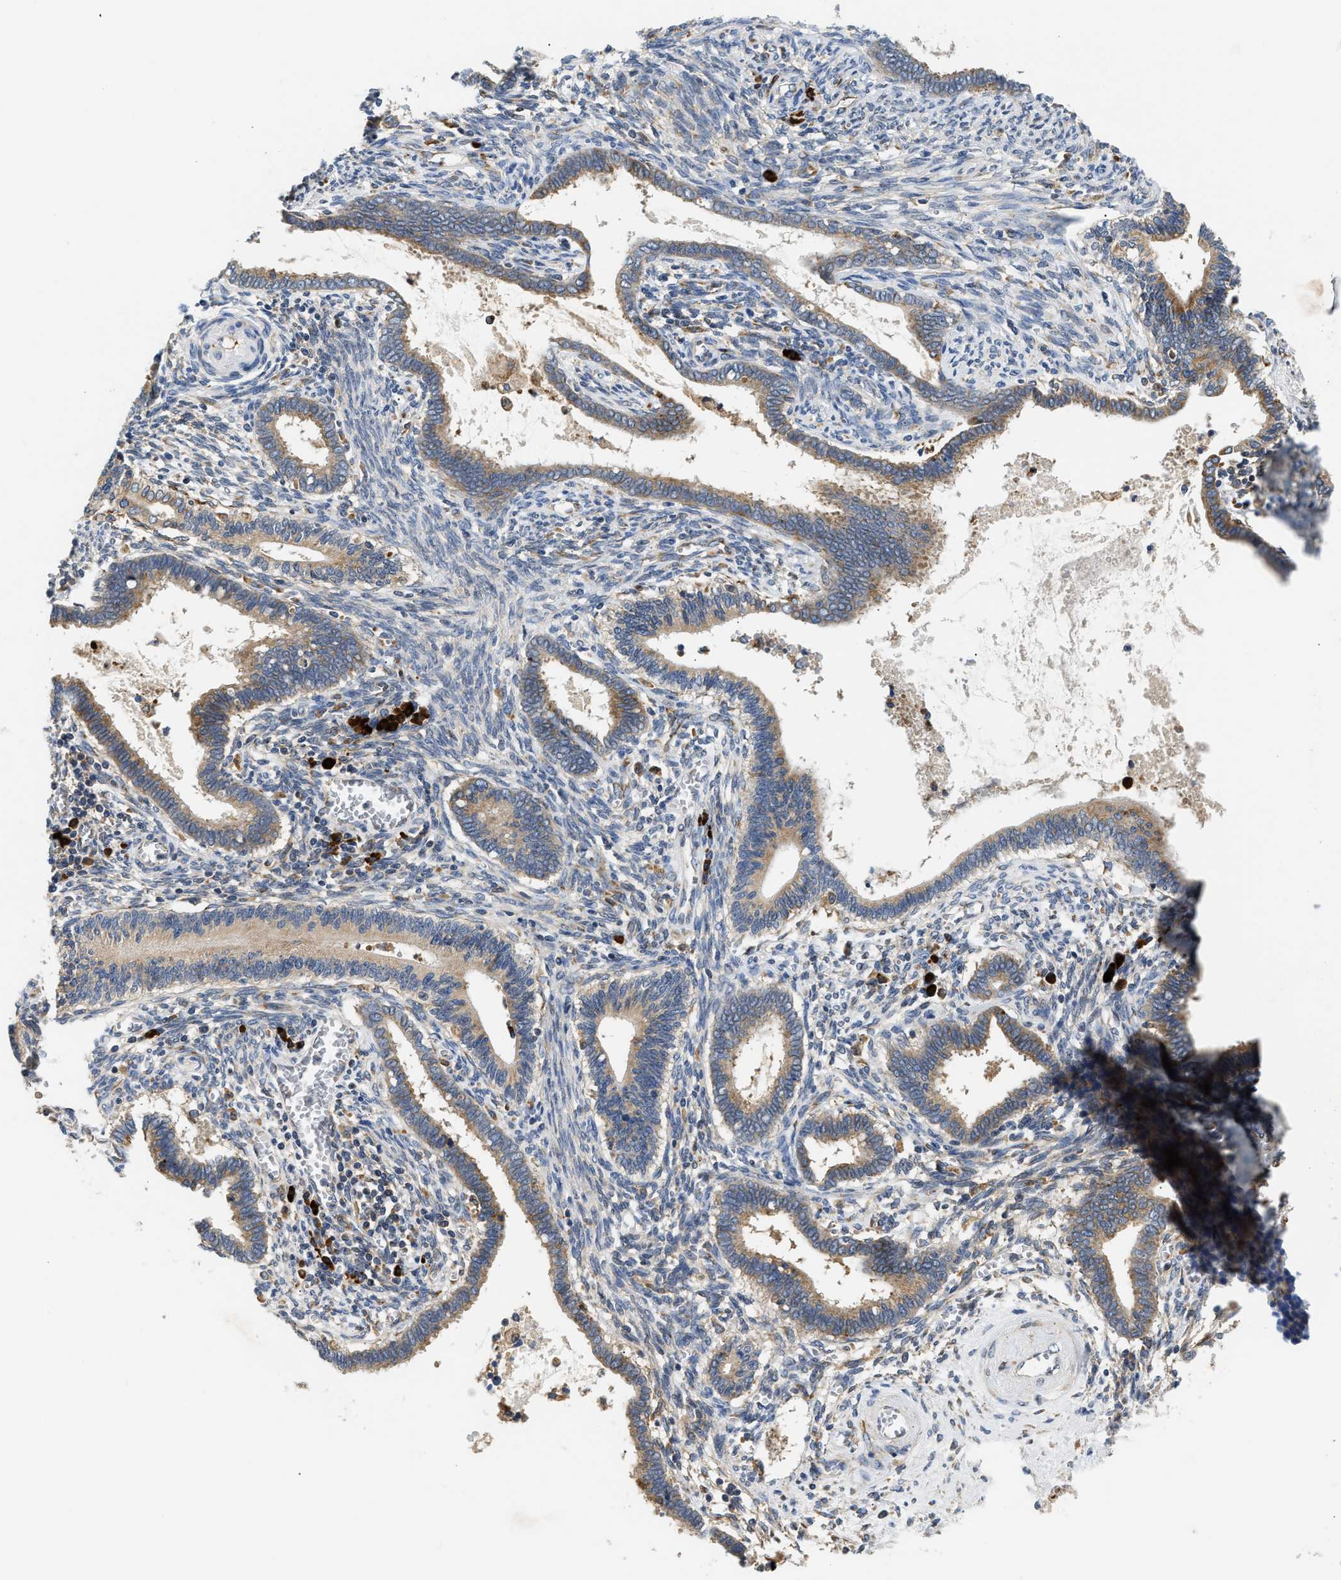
{"staining": {"intensity": "weak", "quantity": ">75%", "location": "cytoplasmic/membranous"}, "tissue": "cervical cancer", "cell_type": "Tumor cells", "image_type": "cancer", "snomed": [{"axis": "morphology", "description": "Adenocarcinoma, NOS"}, {"axis": "topography", "description": "Cervix"}], "caption": "Immunohistochemistry (IHC) micrograph of neoplastic tissue: cervical cancer stained using immunohistochemistry reveals low levels of weak protein expression localized specifically in the cytoplasmic/membranous of tumor cells, appearing as a cytoplasmic/membranous brown color.", "gene": "AMZ1", "patient": {"sex": "female", "age": 44}}